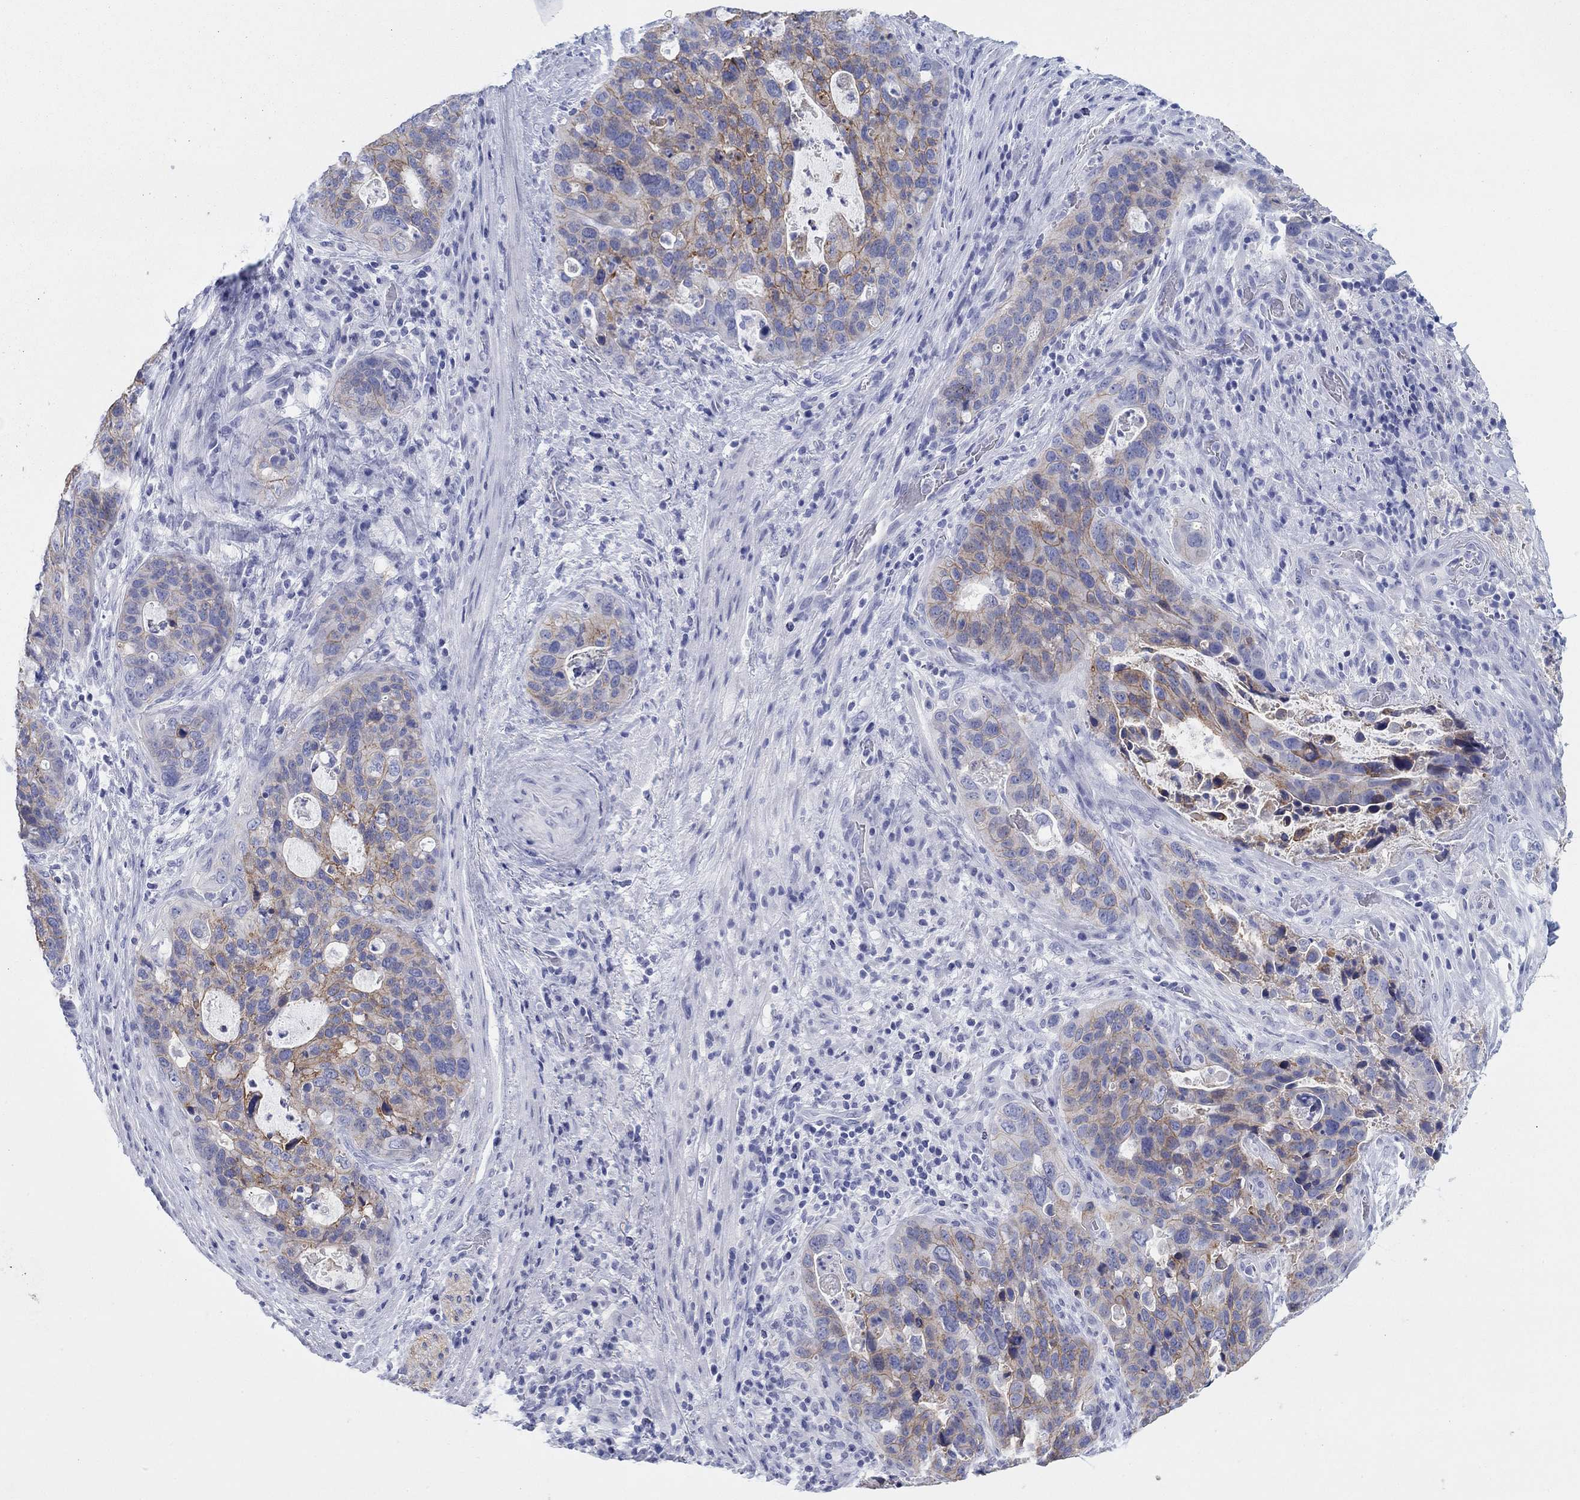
{"staining": {"intensity": "moderate", "quantity": "25%-75%", "location": "cytoplasmic/membranous"}, "tissue": "stomach cancer", "cell_type": "Tumor cells", "image_type": "cancer", "snomed": [{"axis": "morphology", "description": "Adenocarcinoma, NOS"}, {"axis": "topography", "description": "Stomach"}], "caption": "Immunohistochemistry (IHC) (DAB) staining of human stomach cancer exhibits moderate cytoplasmic/membranous protein positivity in about 25%-75% of tumor cells. Using DAB (3,3'-diaminobenzidine) (brown) and hematoxylin (blue) stains, captured at high magnification using brightfield microscopy.", "gene": "ATP1B1", "patient": {"sex": "male", "age": 54}}